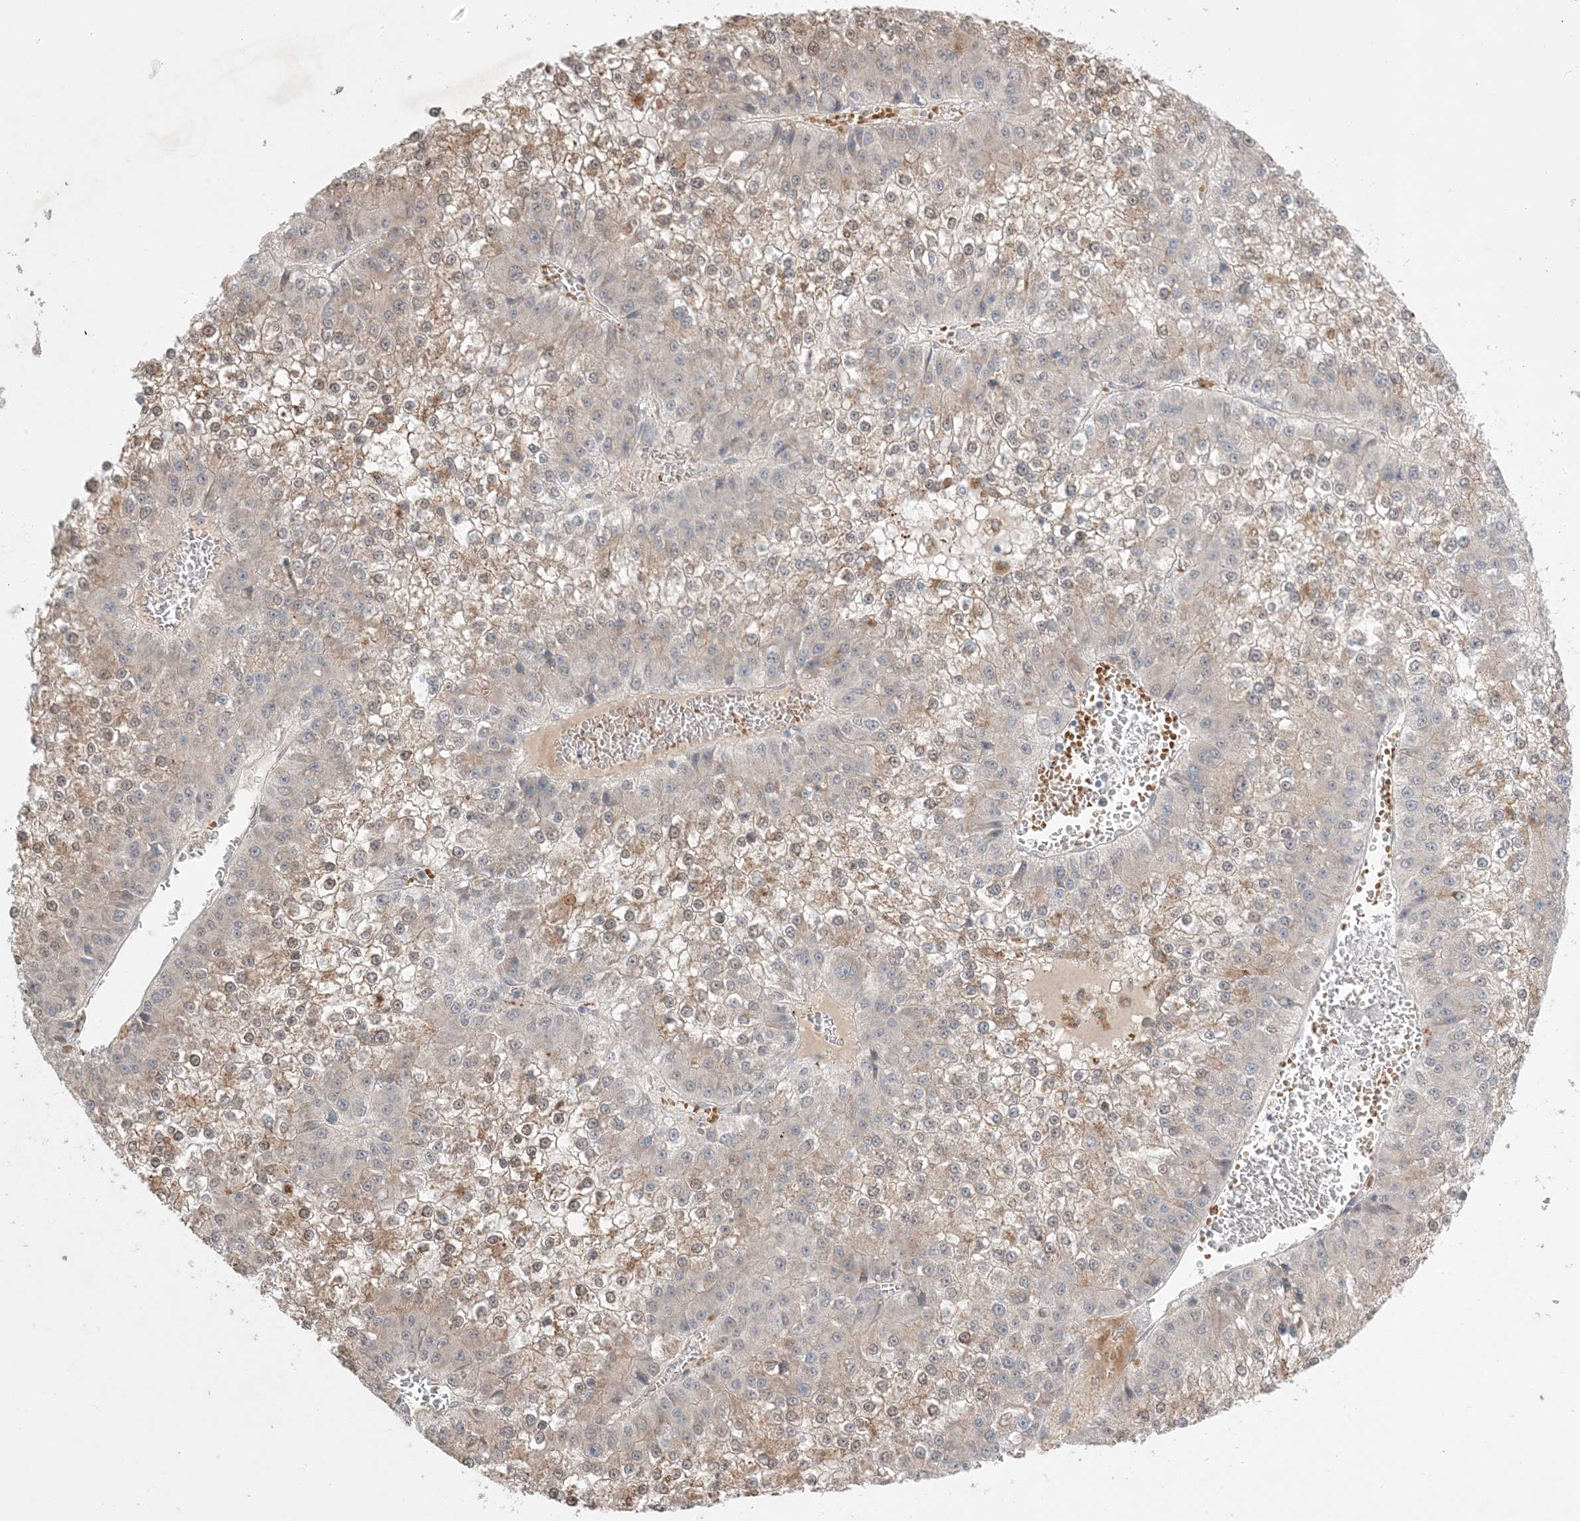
{"staining": {"intensity": "weak", "quantity": "25%-75%", "location": "cytoplasmic/membranous,nuclear"}, "tissue": "liver cancer", "cell_type": "Tumor cells", "image_type": "cancer", "snomed": [{"axis": "morphology", "description": "Carcinoma, Hepatocellular, NOS"}, {"axis": "topography", "description": "Liver"}], "caption": "Protein staining of liver cancer tissue displays weak cytoplasmic/membranous and nuclear positivity in about 25%-75% of tumor cells. Nuclei are stained in blue.", "gene": "MMGT1", "patient": {"sex": "female", "age": 73}}